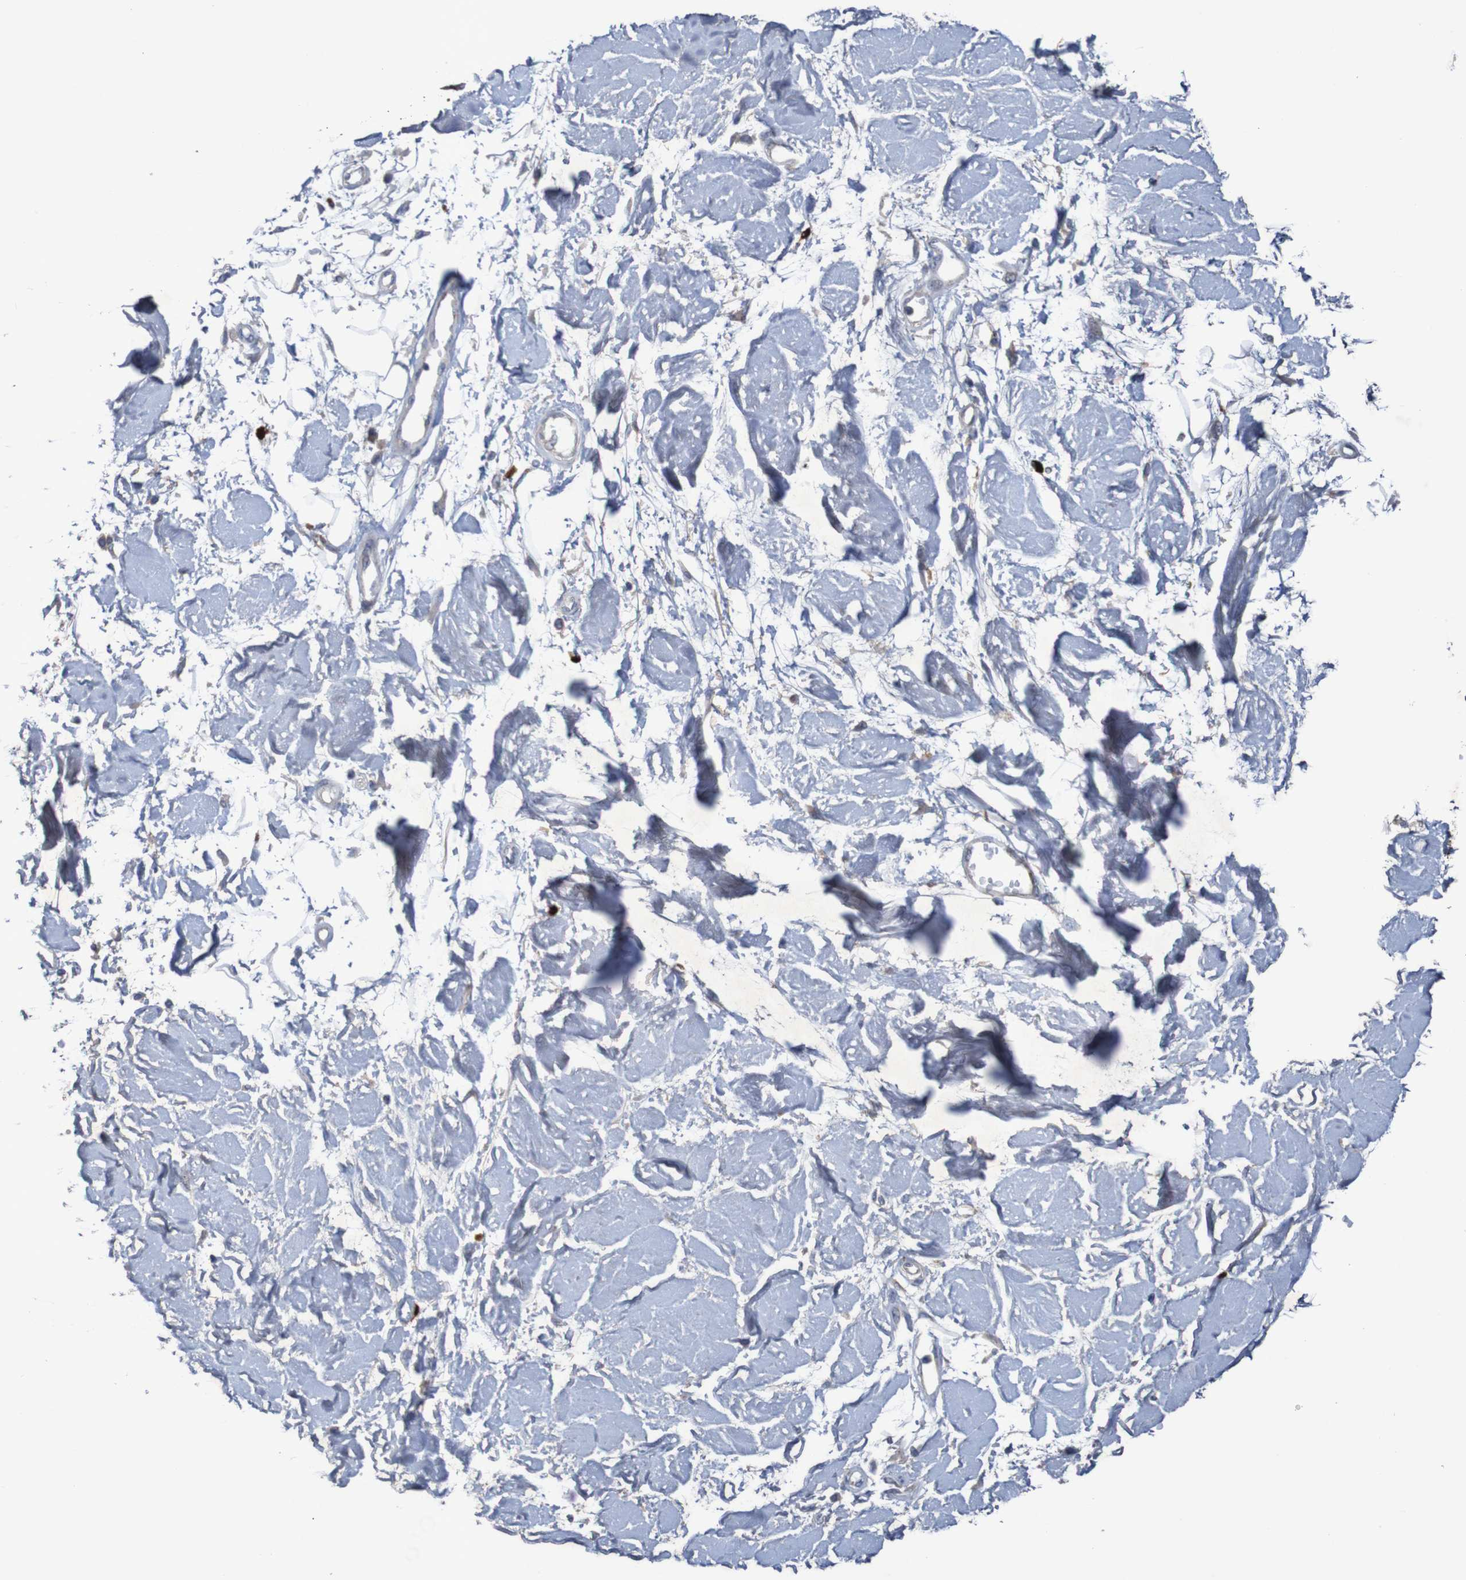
{"staining": {"intensity": "moderate", "quantity": "<25%", "location": "cytoplasmic/membranous"}, "tissue": "adipose tissue", "cell_type": "Adipocytes", "image_type": "normal", "snomed": [{"axis": "morphology", "description": "Squamous cell carcinoma, NOS"}, {"axis": "topography", "description": "Skin"}], "caption": "Adipocytes exhibit low levels of moderate cytoplasmic/membranous staining in about <25% of cells in benign adipose tissue.", "gene": "ANGPT4", "patient": {"sex": "male", "age": 83}}